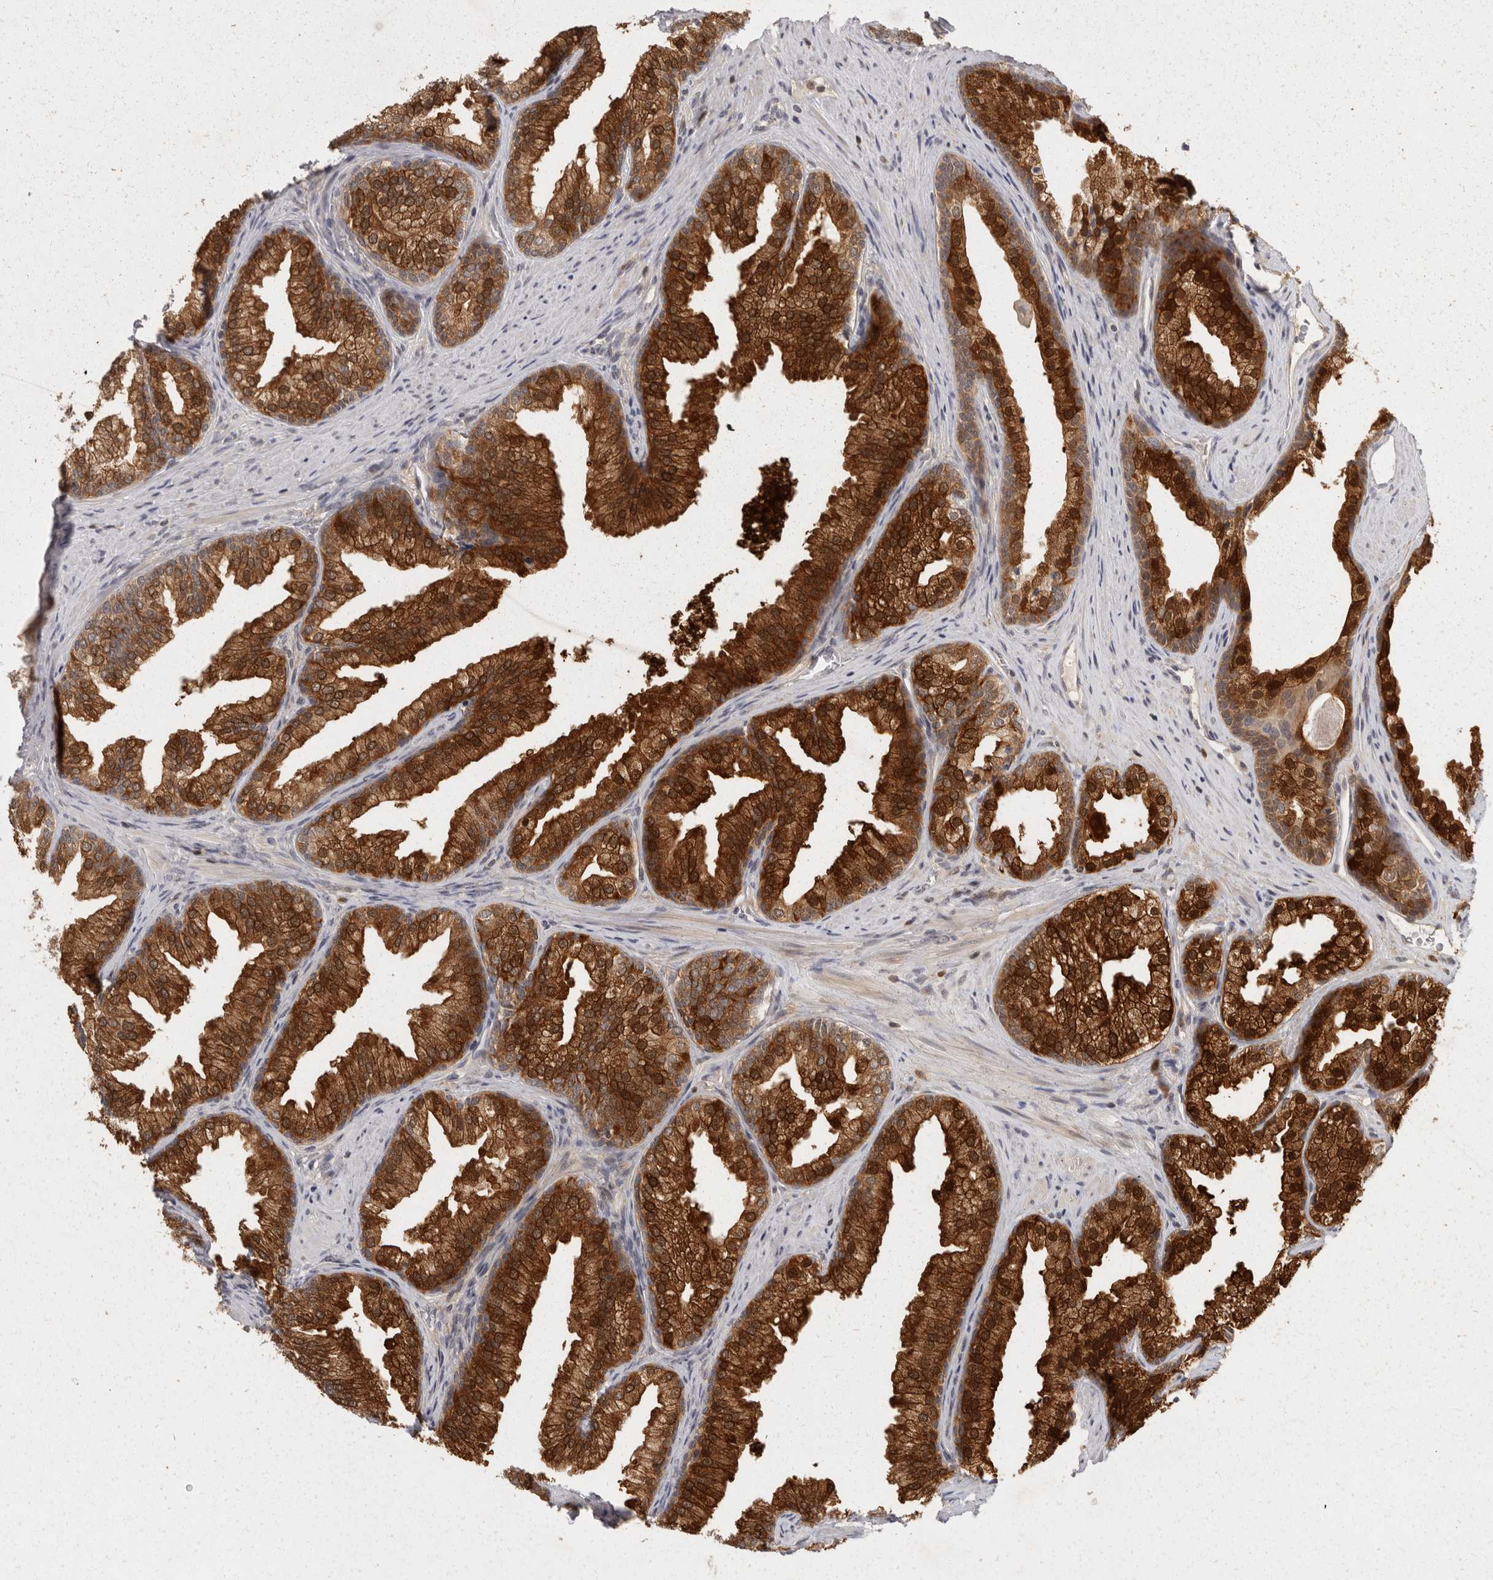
{"staining": {"intensity": "strong", "quantity": "25%-75%", "location": "cytoplasmic/membranous,nuclear"}, "tissue": "prostate", "cell_type": "Glandular cells", "image_type": "normal", "snomed": [{"axis": "morphology", "description": "Normal tissue, NOS"}, {"axis": "topography", "description": "Prostate"}], "caption": "Normal prostate displays strong cytoplasmic/membranous,nuclear staining in about 25%-75% of glandular cells, visualized by immunohistochemistry. (DAB IHC with brightfield microscopy, high magnification).", "gene": "ACAT2", "patient": {"sex": "male", "age": 76}}